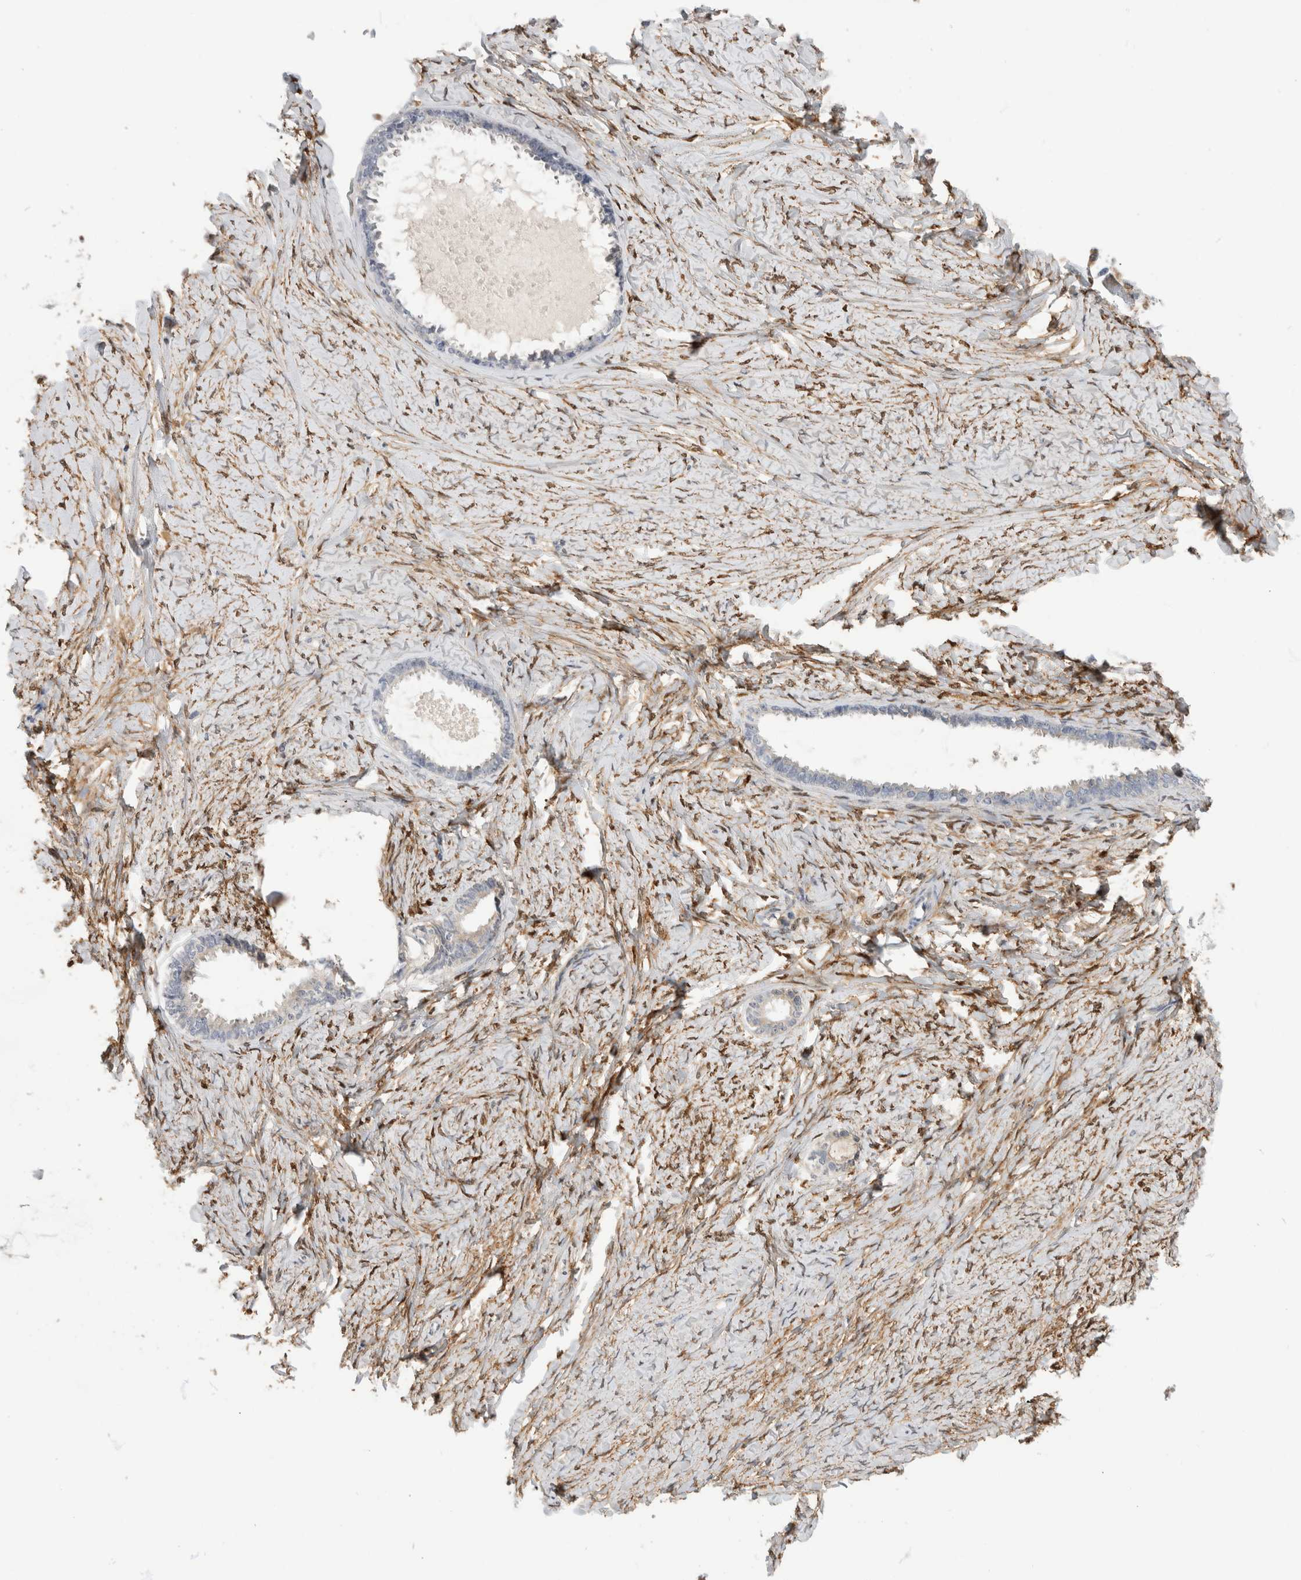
{"staining": {"intensity": "negative", "quantity": "none", "location": "none"}, "tissue": "ovarian cancer", "cell_type": "Tumor cells", "image_type": "cancer", "snomed": [{"axis": "morphology", "description": "Cystadenocarcinoma, serous, NOS"}, {"axis": "topography", "description": "Ovary"}], "caption": "There is no significant positivity in tumor cells of ovarian serous cystadenocarcinoma. (DAB (3,3'-diaminobenzidine) IHC visualized using brightfield microscopy, high magnification).", "gene": "PGM1", "patient": {"sex": "female", "age": 79}}